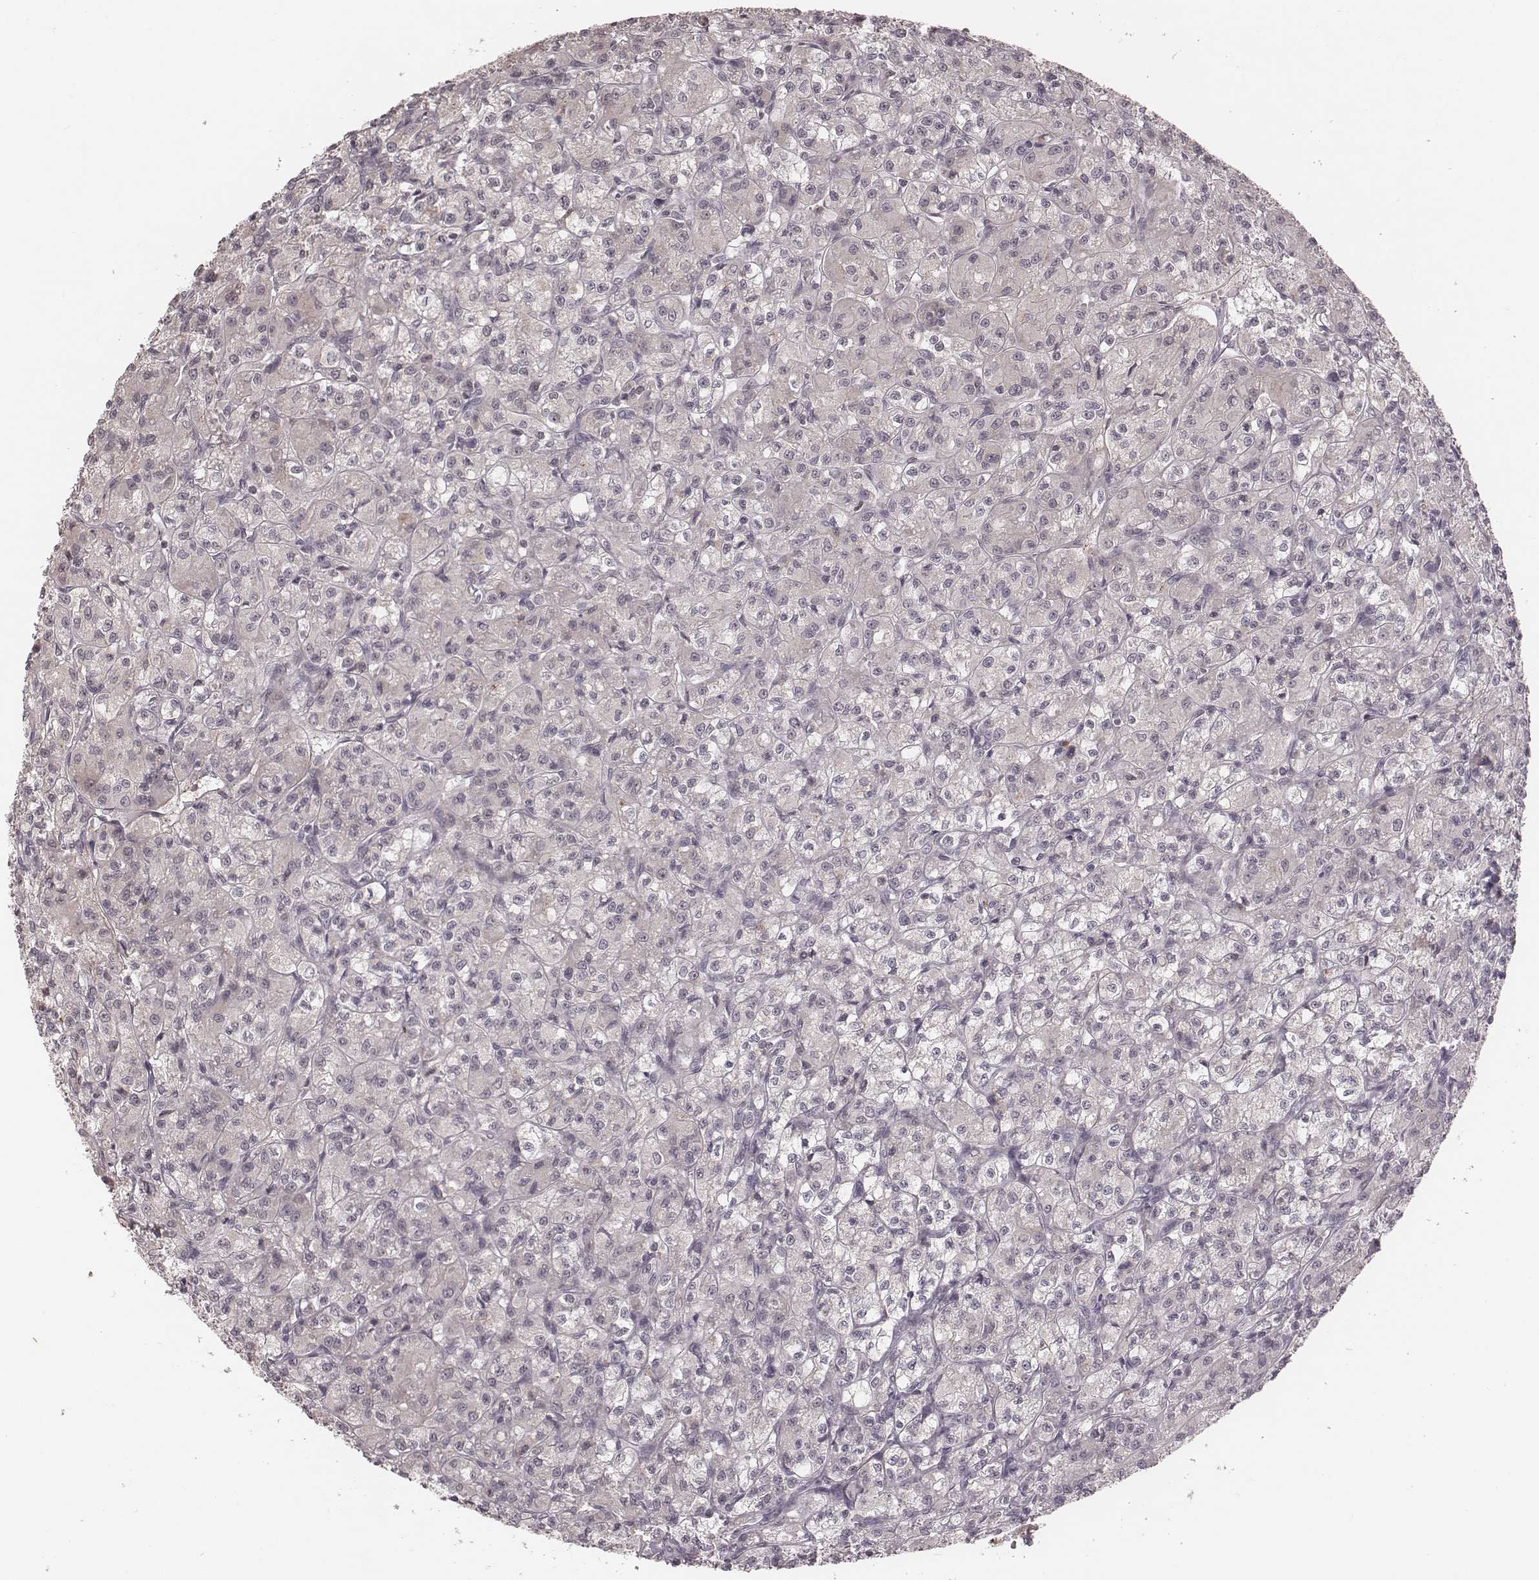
{"staining": {"intensity": "negative", "quantity": "none", "location": "none"}, "tissue": "renal cancer", "cell_type": "Tumor cells", "image_type": "cancer", "snomed": [{"axis": "morphology", "description": "Adenocarcinoma, NOS"}, {"axis": "topography", "description": "Kidney"}], "caption": "Tumor cells show no significant protein positivity in renal adenocarcinoma.", "gene": "IL5", "patient": {"sex": "female", "age": 70}}